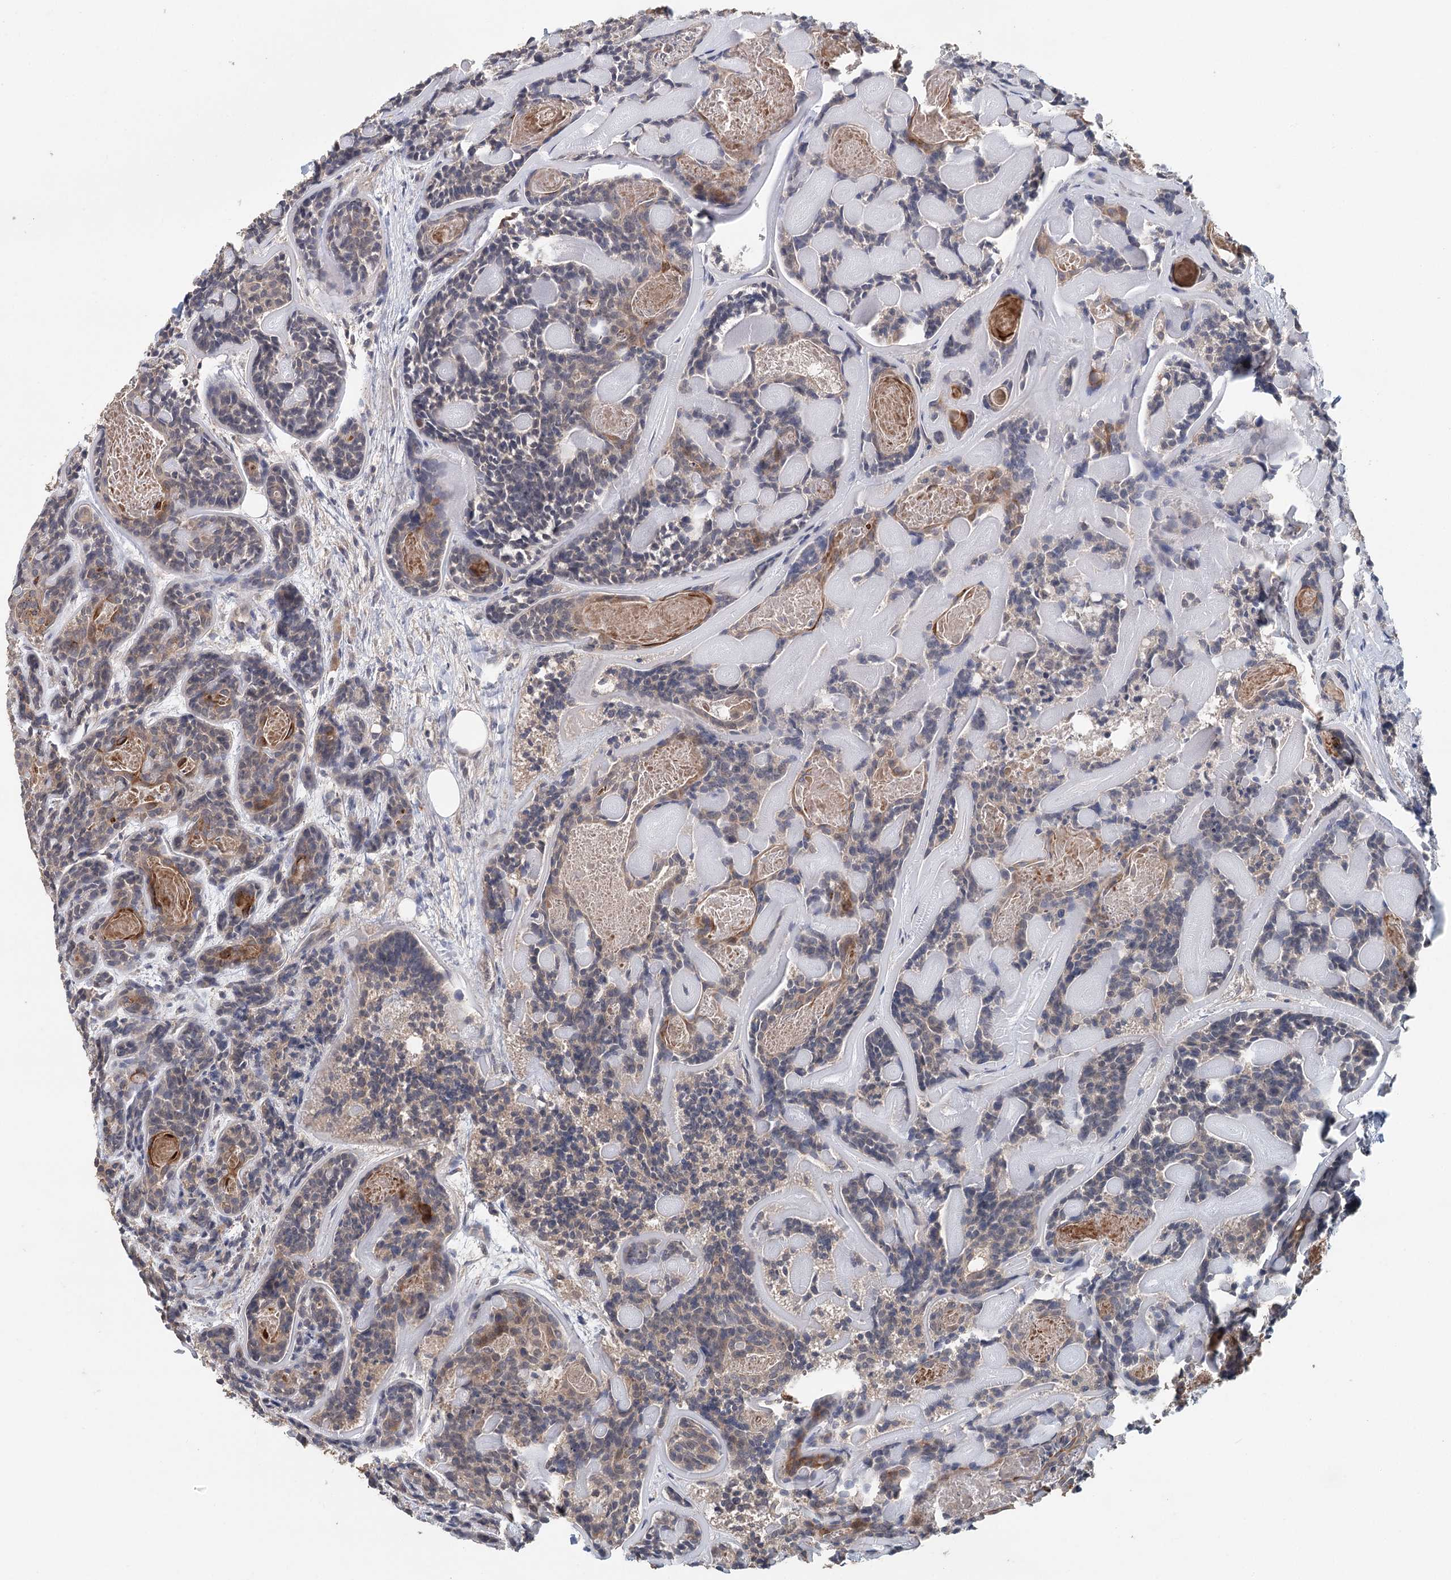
{"staining": {"intensity": "negative", "quantity": "none", "location": "none"}, "tissue": "head and neck cancer", "cell_type": "Tumor cells", "image_type": "cancer", "snomed": [{"axis": "morphology", "description": "Adenocarcinoma, NOS"}, {"axis": "topography", "description": "Salivary gland"}, {"axis": "topography", "description": "Head-Neck"}], "caption": "A photomicrograph of head and neck adenocarcinoma stained for a protein exhibits no brown staining in tumor cells.", "gene": "ADK", "patient": {"sex": "female", "age": 63}}